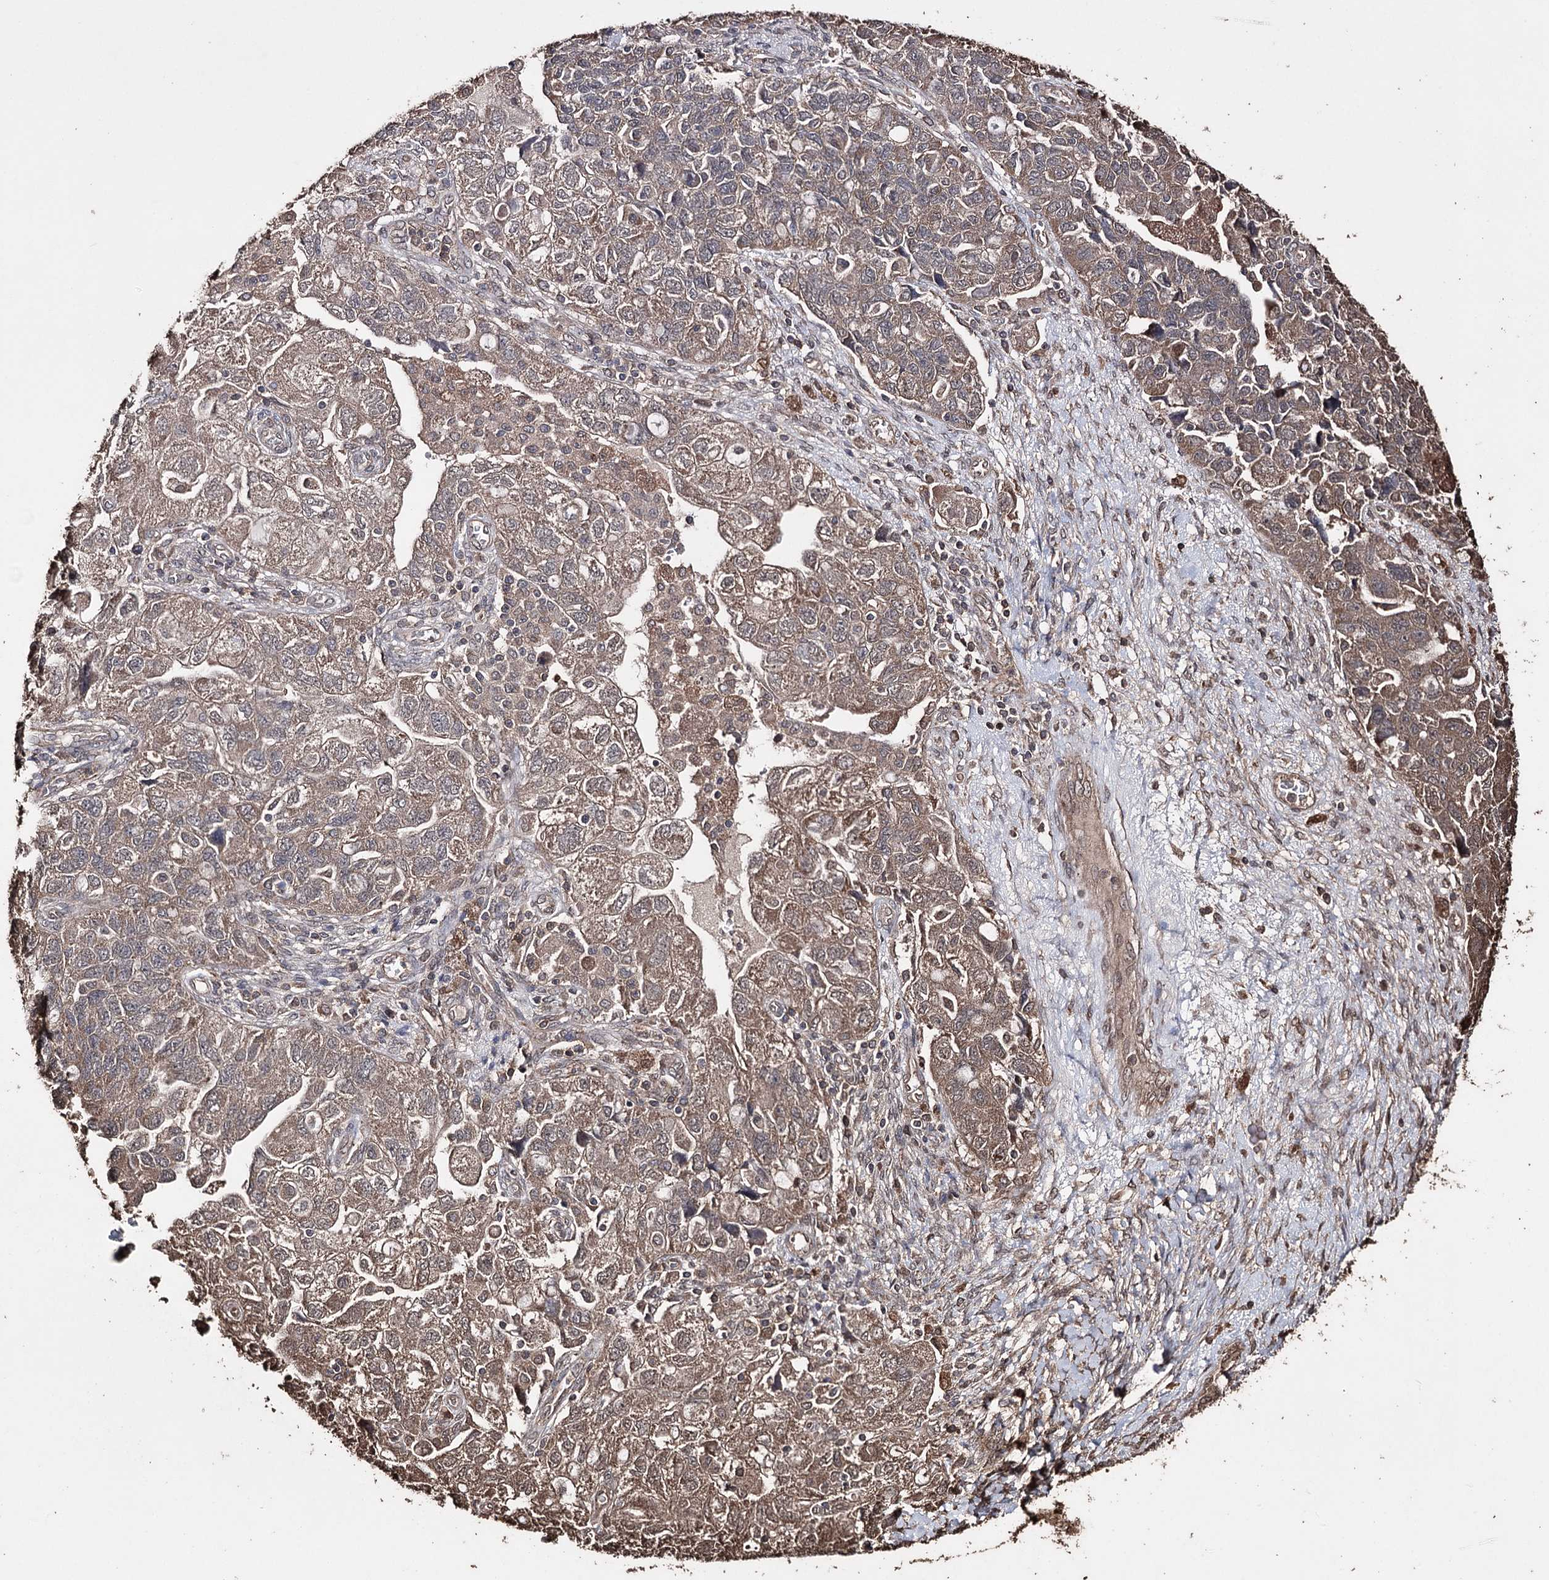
{"staining": {"intensity": "weak", "quantity": ">75%", "location": "cytoplasmic/membranous"}, "tissue": "ovarian cancer", "cell_type": "Tumor cells", "image_type": "cancer", "snomed": [{"axis": "morphology", "description": "Carcinoma, NOS"}, {"axis": "morphology", "description": "Cystadenocarcinoma, serous, NOS"}, {"axis": "topography", "description": "Ovary"}], "caption": "Protein expression by immunohistochemistry reveals weak cytoplasmic/membranous positivity in about >75% of tumor cells in ovarian cancer (carcinoma).", "gene": "ZNF662", "patient": {"sex": "female", "age": 69}}